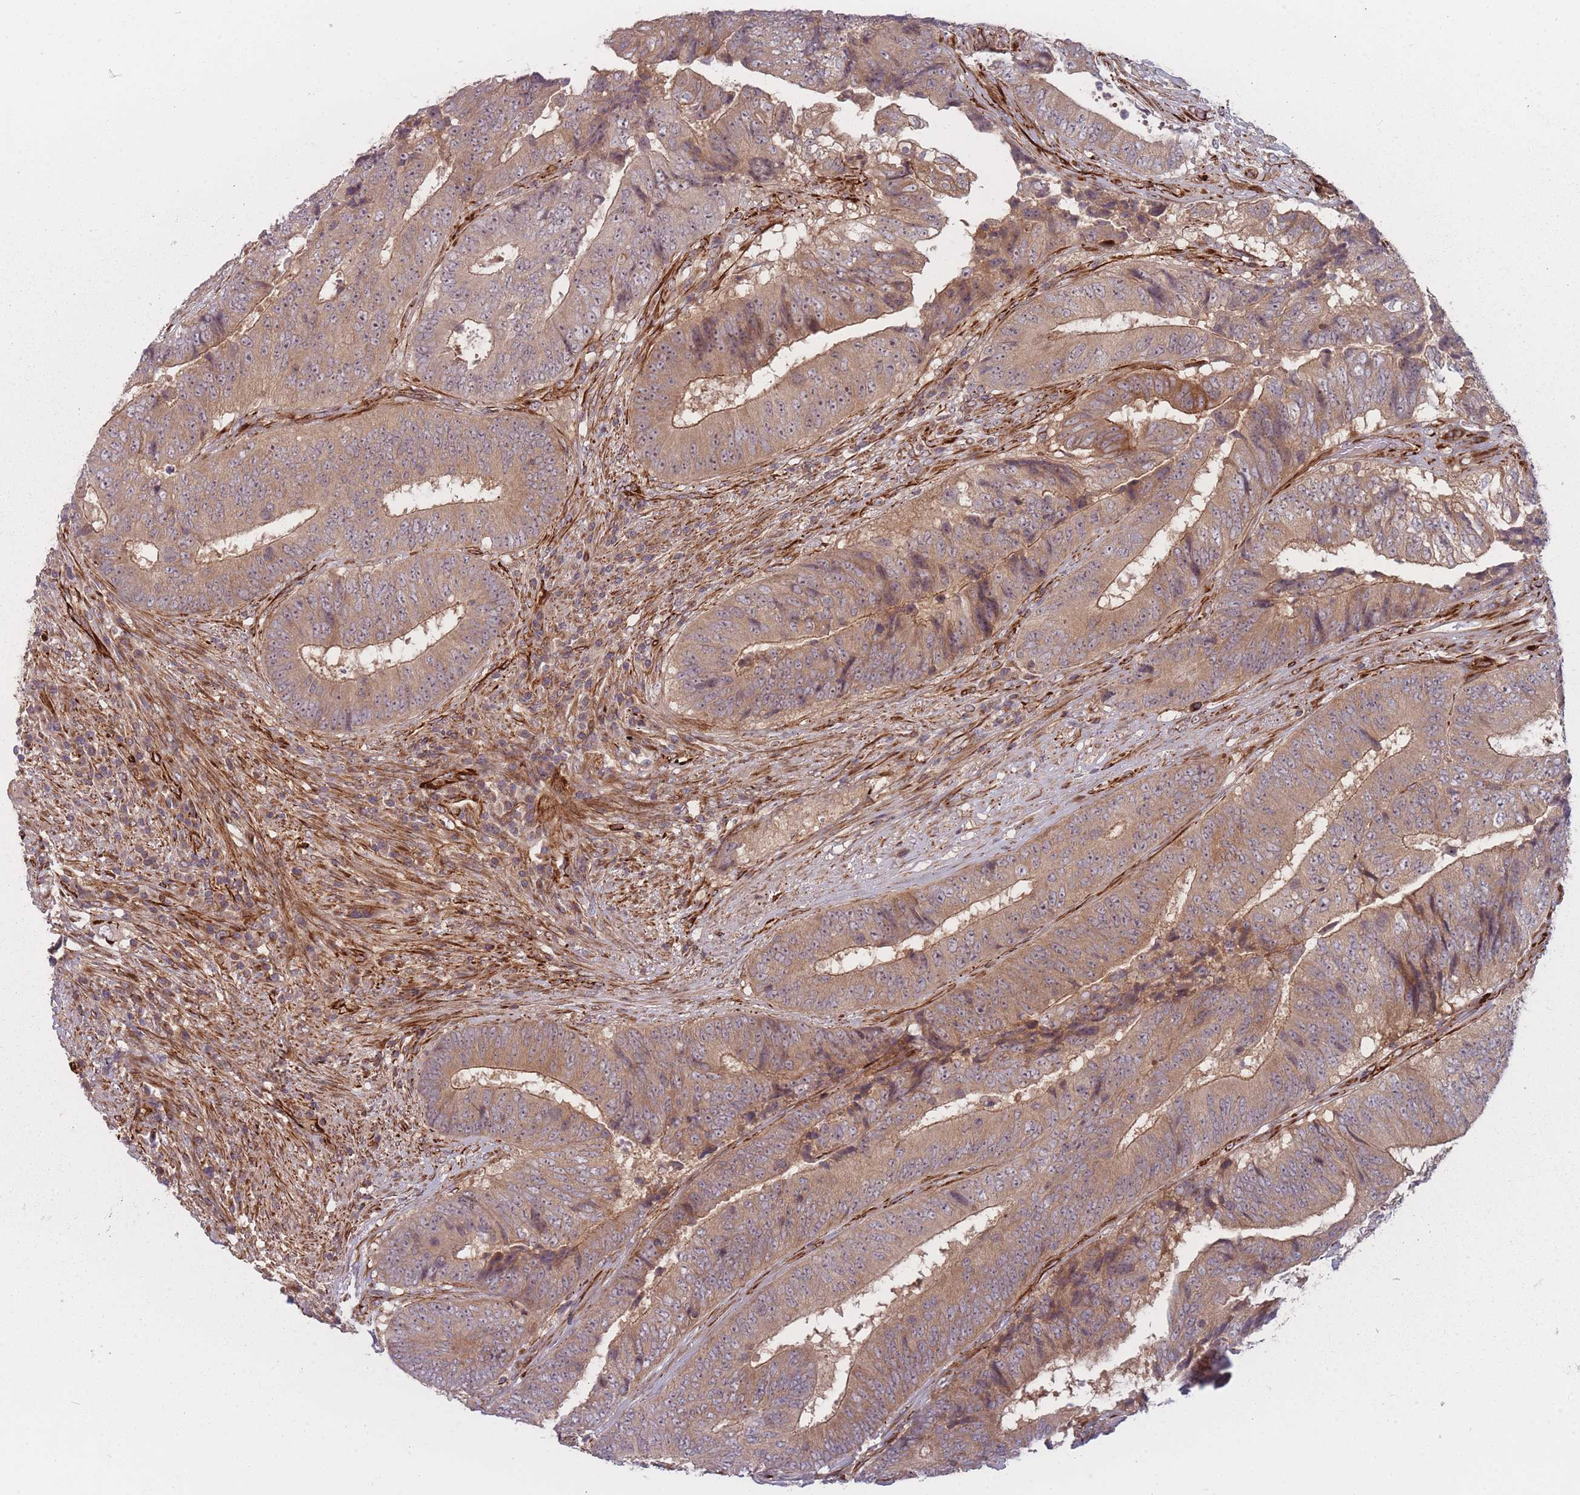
{"staining": {"intensity": "weak", "quantity": ">75%", "location": "cytoplasmic/membranous"}, "tissue": "colorectal cancer", "cell_type": "Tumor cells", "image_type": "cancer", "snomed": [{"axis": "morphology", "description": "Adenocarcinoma, NOS"}, {"axis": "topography", "description": "Rectum"}], "caption": "Immunohistochemical staining of human colorectal adenocarcinoma shows low levels of weak cytoplasmic/membranous staining in about >75% of tumor cells.", "gene": "EEF1AKMT2", "patient": {"sex": "male", "age": 72}}